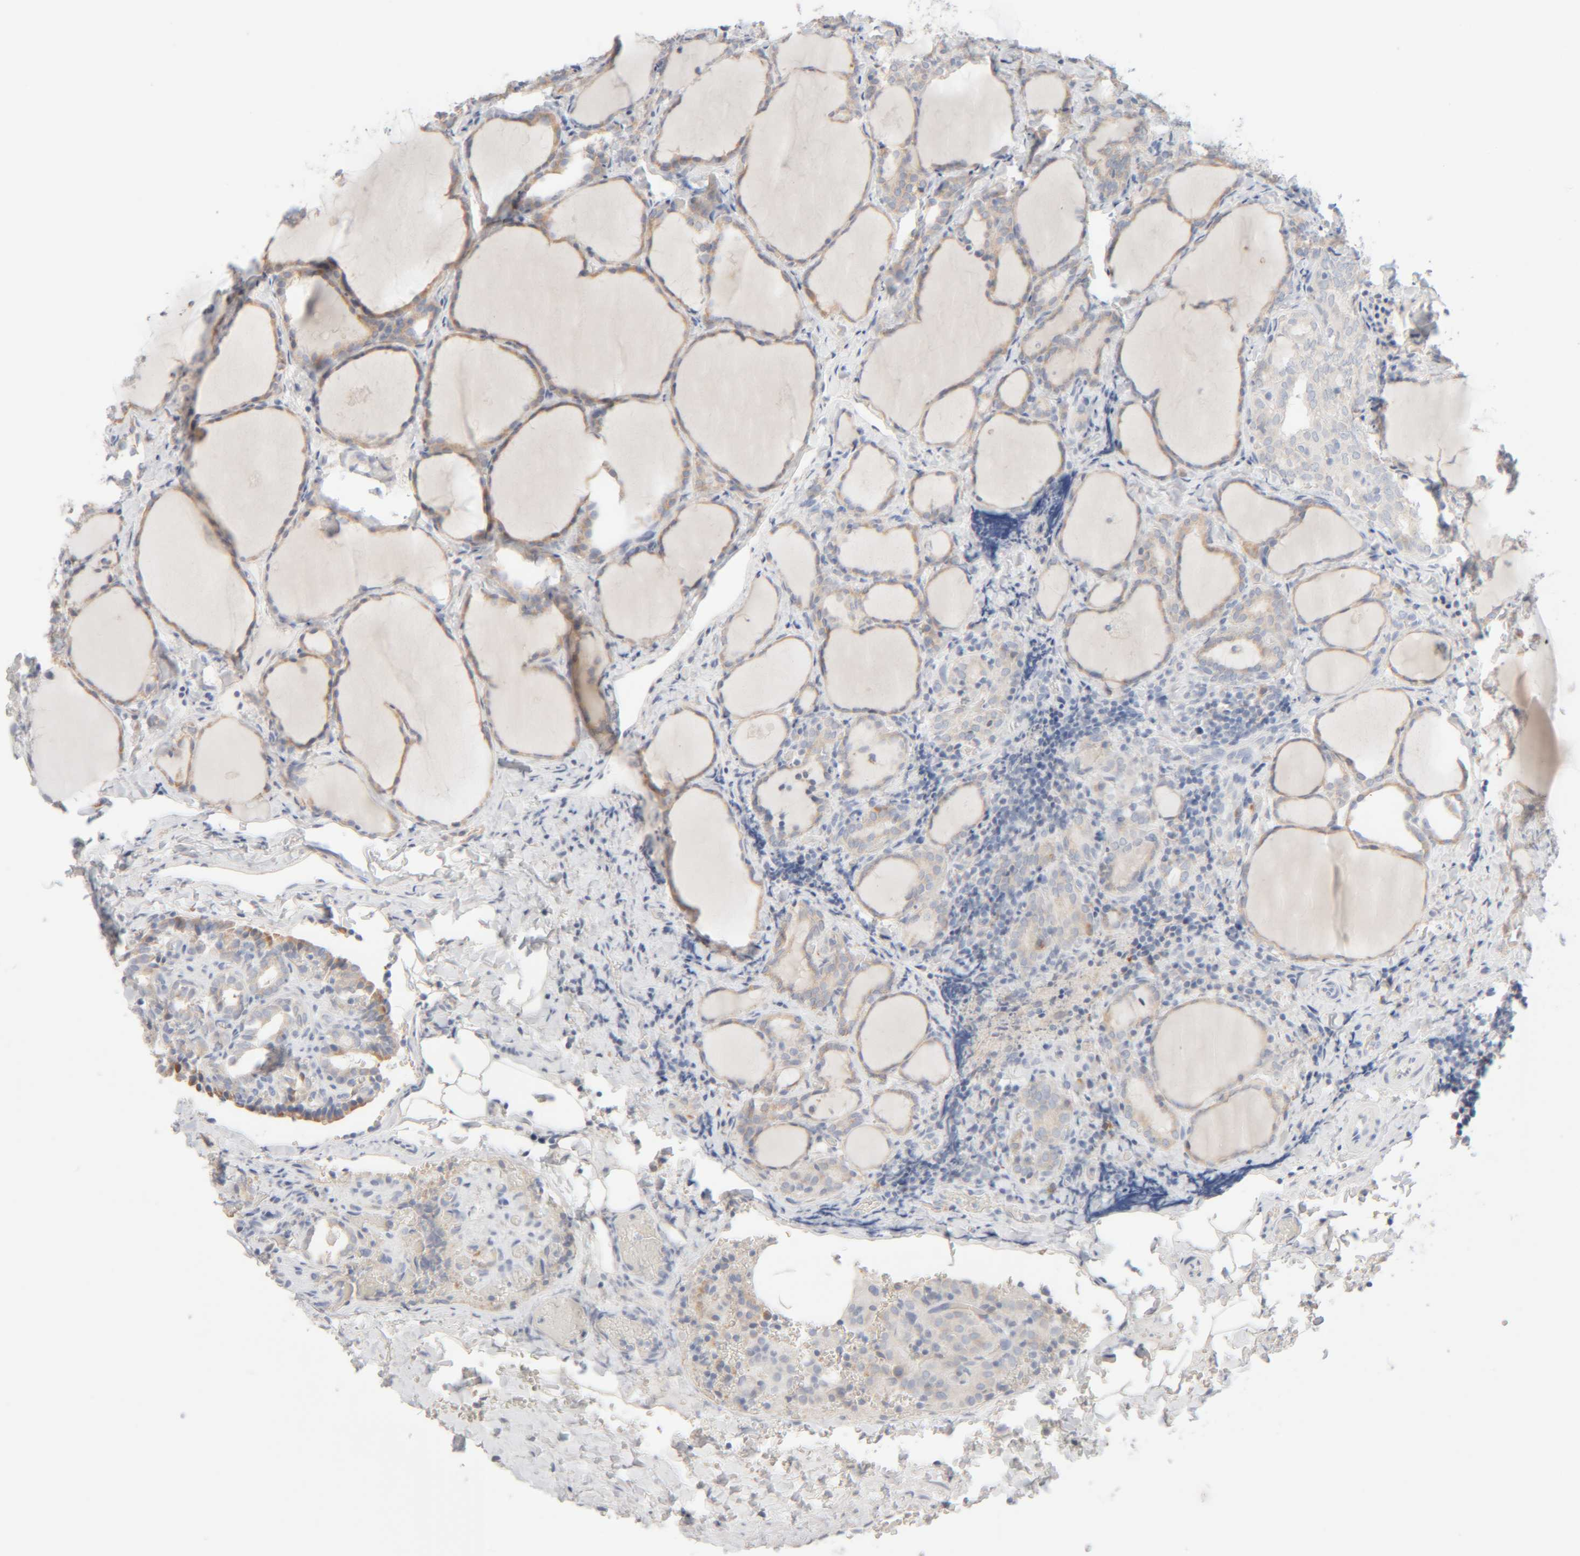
{"staining": {"intensity": "weak", "quantity": "25%-75%", "location": "cytoplasmic/membranous"}, "tissue": "thyroid cancer", "cell_type": "Tumor cells", "image_type": "cancer", "snomed": [{"axis": "morphology", "description": "Normal tissue, NOS"}, {"axis": "morphology", "description": "Papillary adenocarcinoma, NOS"}, {"axis": "topography", "description": "Thyroid gland"}], "caption": "Thyroid cancer (papillary adenocarcinoma) stained with a brown dye demonstrates weak cytoplasmic/membranous positive positivity in approximately 25%-75% of tumor cells.", "gene": "RIDA", "patient": {"sex": "female", "age": 30}}